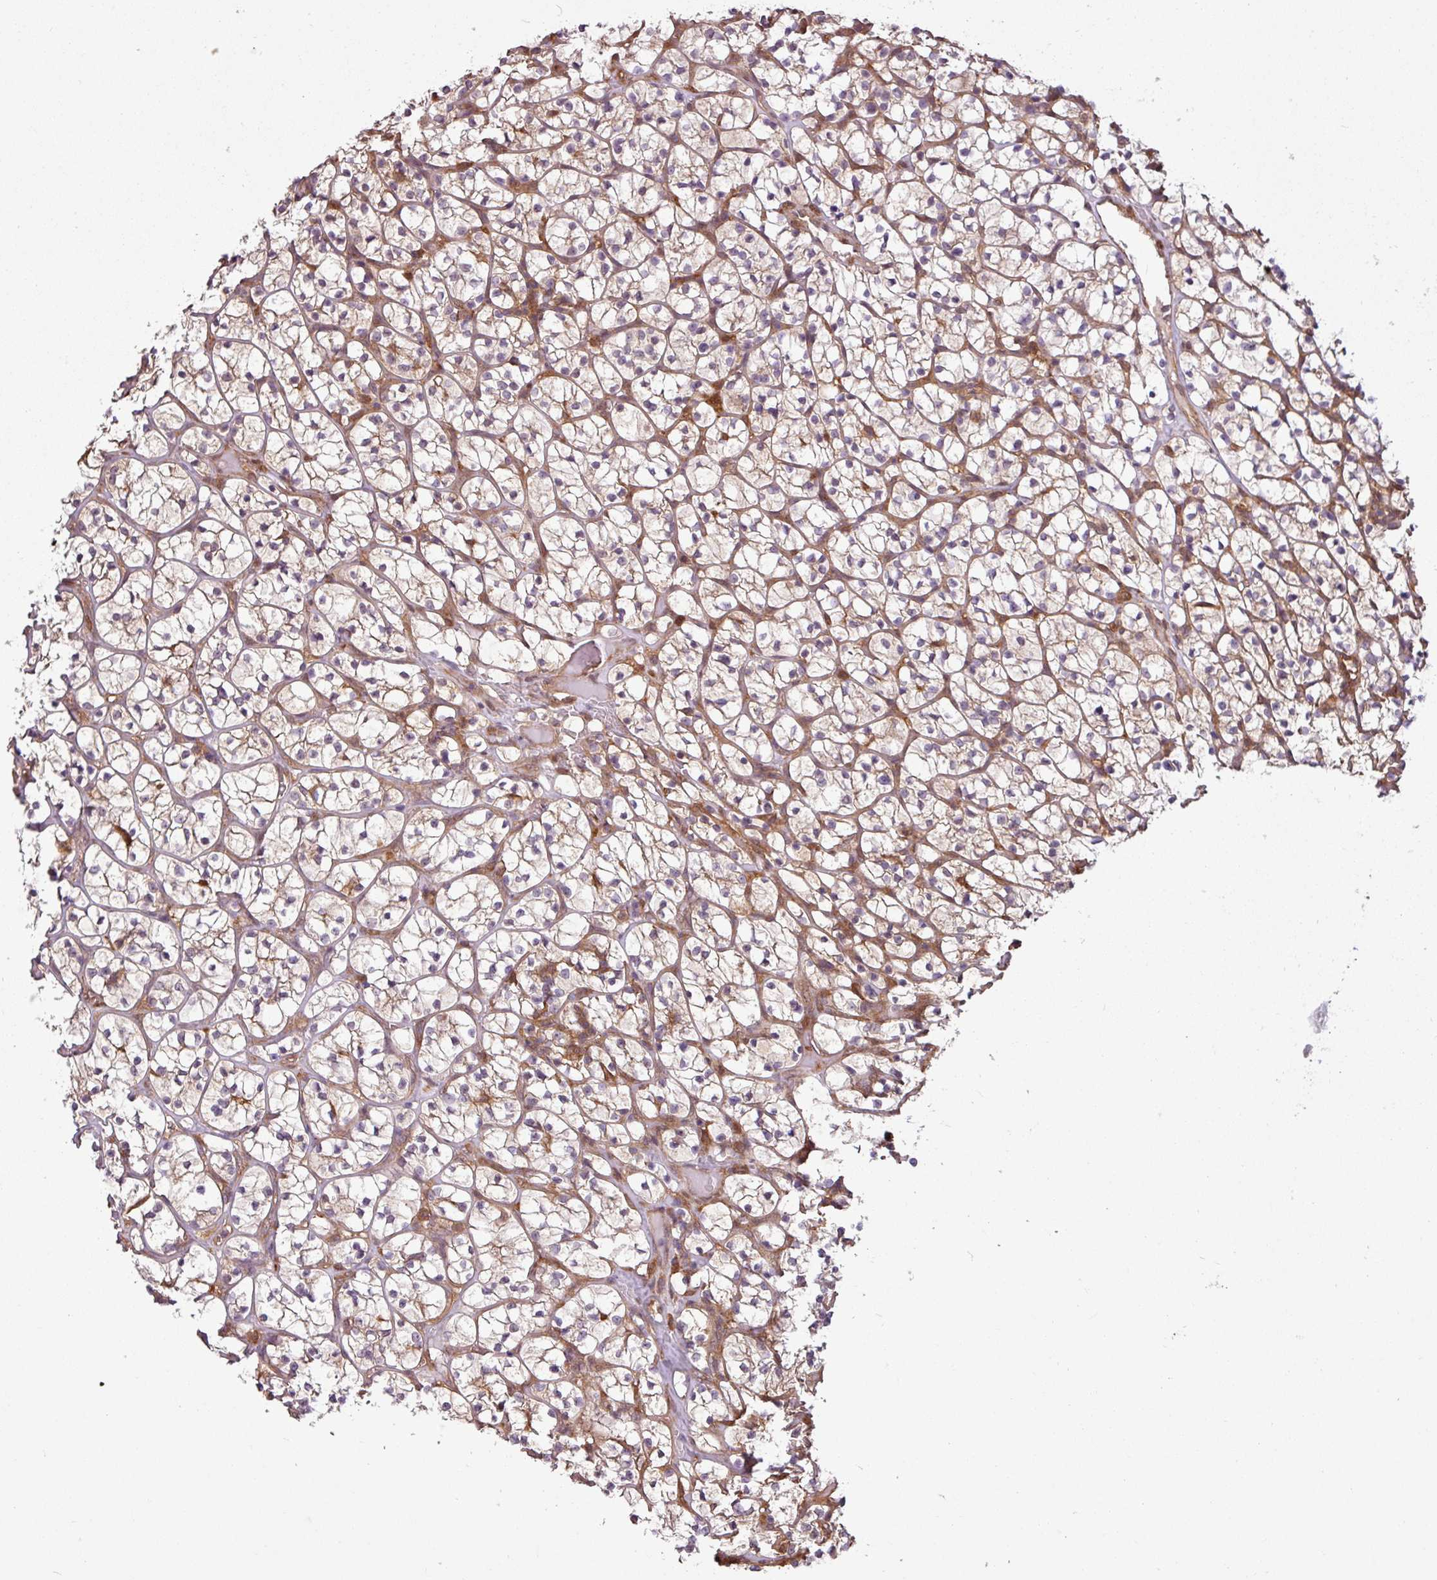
{"staining": {"intensity": "weak", "quantity": "25%-75%", "location": "cytoplasmic/membranous"}, "tissue": "renal cancer", "cell_type": "Tumor cells", "image_type": "cancer", "snomed": [{"axis": "morphology", "description": "Adenocarcinoma, NOS"}, {"axis": "topography", "description": "Kidney"}], "caption": "Protein expression analysis of renal cancer (adenocarcinoma) shows weak cytoplasmic/membranous staining in about 25%-75% of tumor cells.", "gene": "SH3BGRL", "patient": {"sex": "female", "age": 64}}